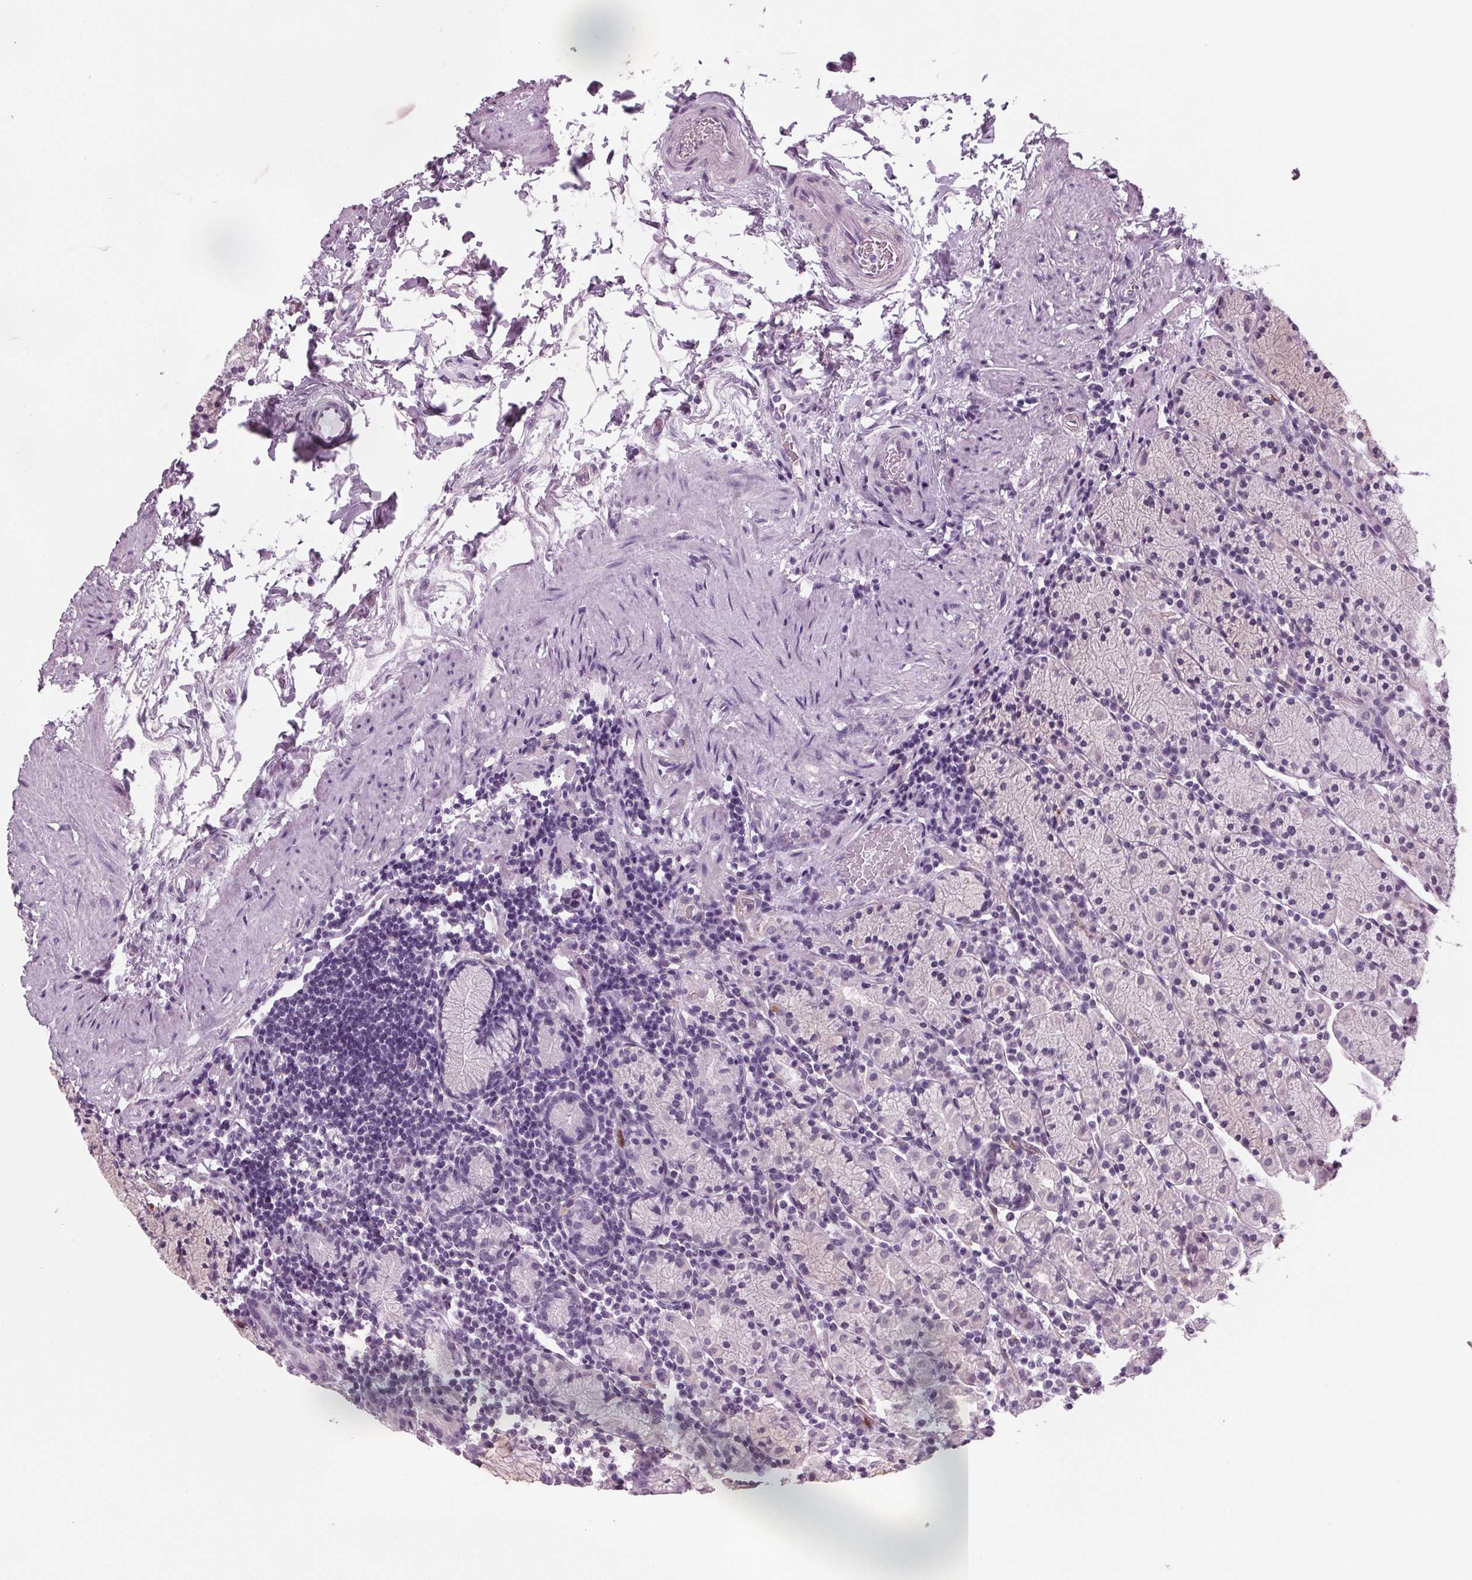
{"staining": {"intensity": "negative", "quantity": "none", "location": "none"}, "tissue": "stomach", "cell_type": "Glandular cells", "image_type": "normal", "snomed": [{"axis": "morphology", "description": "Normal tissue, NOS"}, {"axis": "topography", "description": "Stomach, upper"}, {"axis": "topography", "description": "Stomach"}], "caption": "Immunohistochemistry (IHC) of benign stomach reveals no positivity in glandular cells.", "gene": "BHLHE22", "patient": {"sex": "male", "age": 62}}